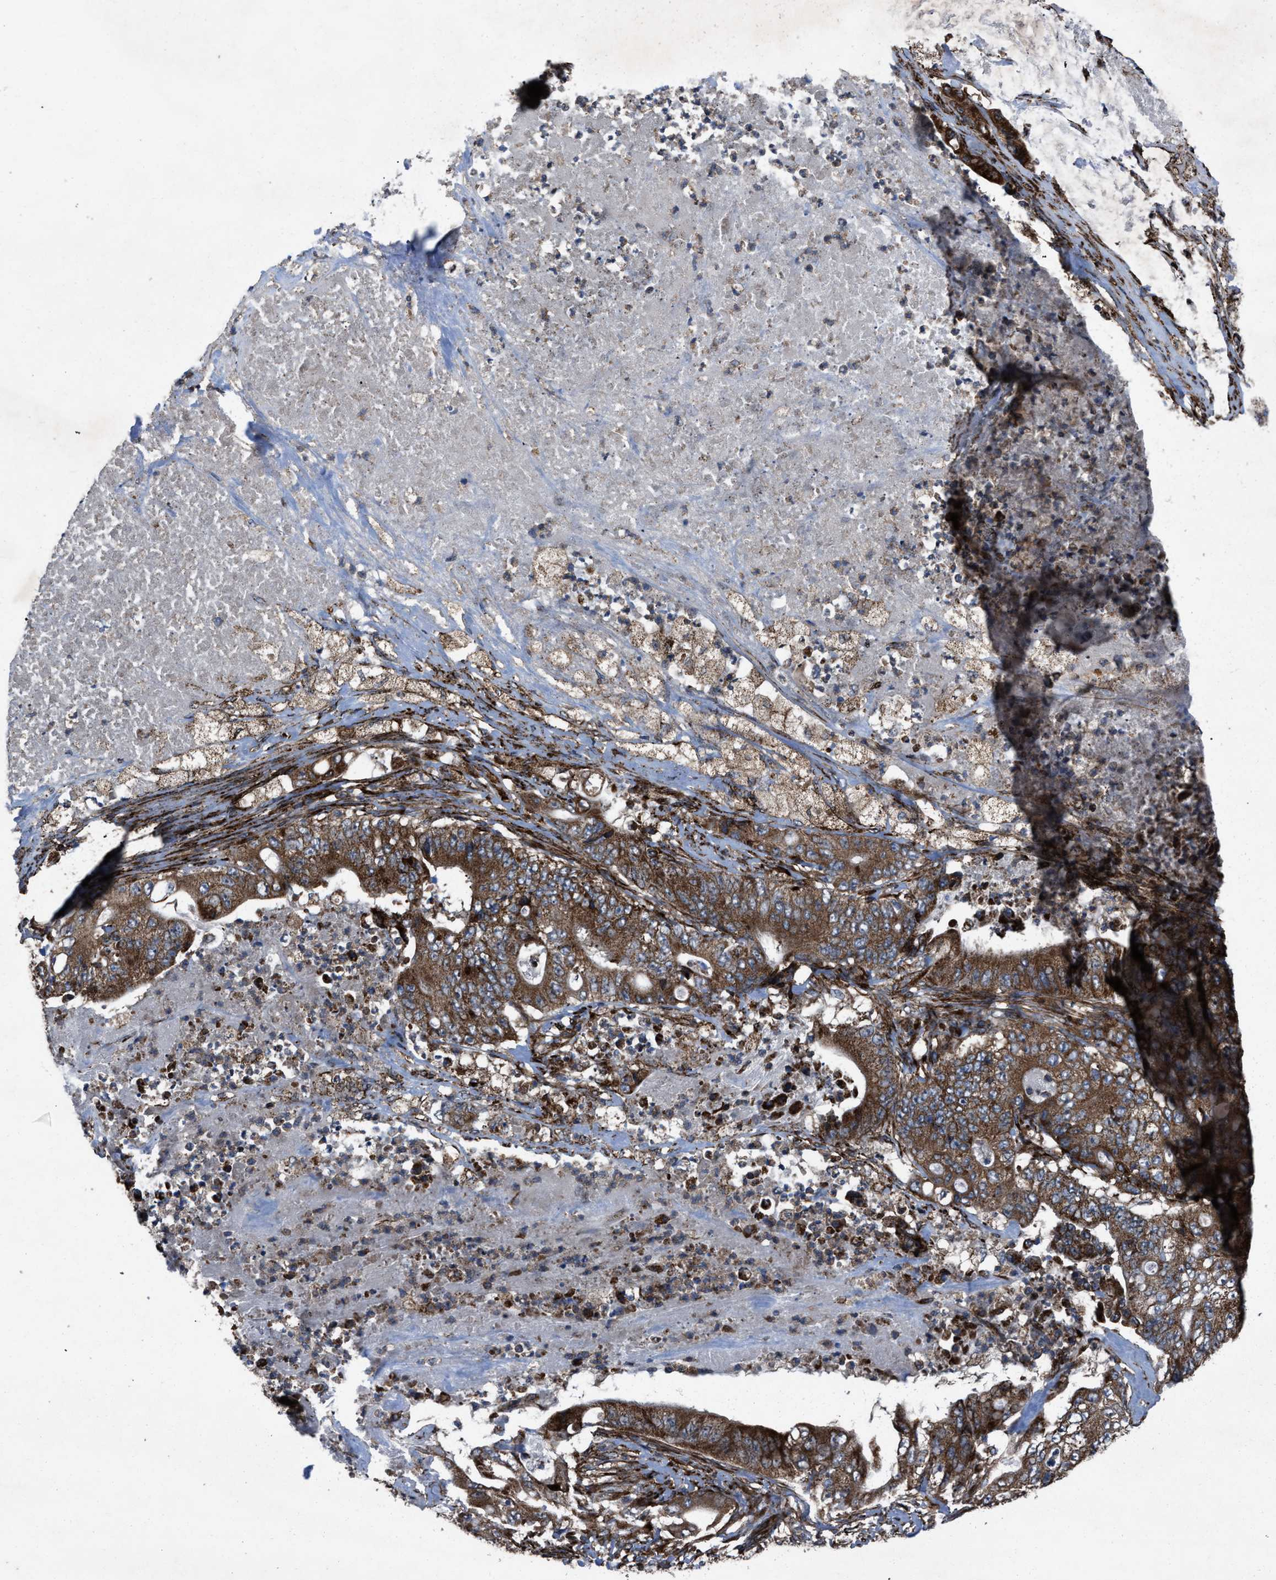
{"staining": {"intensity": "strong", "quantity": ">75%", "location": "cytoplasmic/membranous"}, "tissue": "stomach cancer", "cell_type": "Tumor cells", "image_type": "cancer", "snomed": [{"axis": "morphology", "description": "Adenocarcinoma, NOS"}, {"axis": "topography", "description": "Stomach"}], "caption": "A micrograph of stomach cancer stained for a protein displays strong cytoplasmic/membranous brown staining in tumor cells.", "gene": "PER3", "patient": {"sex": "female", "age": 73}}